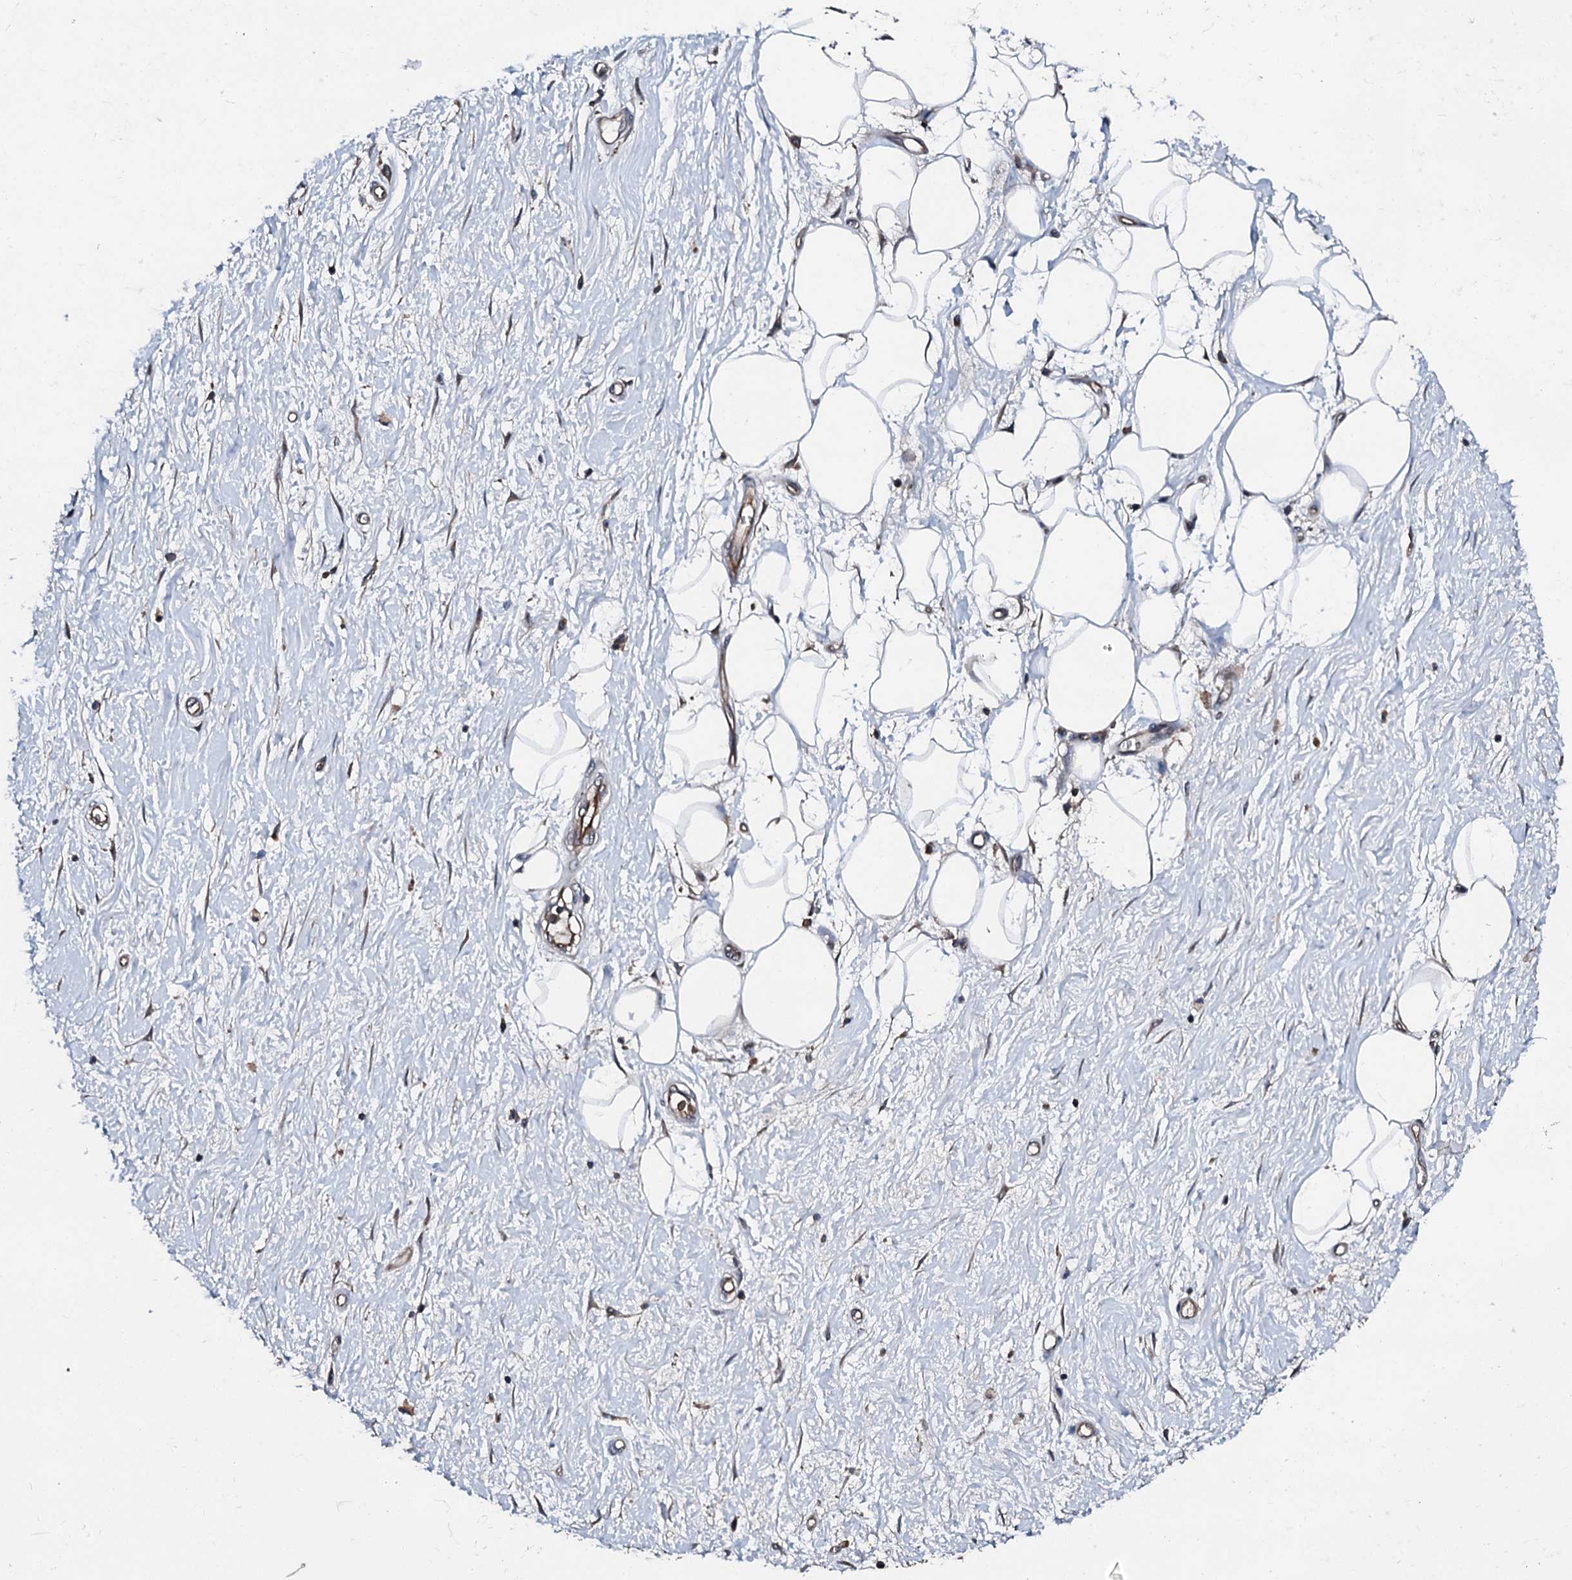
{"staining": {"intensity": "strong", "quantity": "25%-75%", "location": "nuclear"}, "tissue": "adipose tissue", "cell_type": "Adipocytes", "image_type": "normal", "snomed": [{"axis": "morphology", "description": "Normal tissue, NOS"}, {"axis": "morphology", "description": "Adenocarcinoma, NOS"}, {"axis": "topography", "description": "Pancreas"}, {"axis": "topography", "description": "Peripheral nerve tissue"}], "caption": "Unremarkable adipose tissue shows strong nuclear expression in about 25%-75% of adipocytes Using DAB (3,3'-diaminobenzidine) (brown) and hematoxylin (blue) stains, captured at high magnification using brightfield microscopy..", "gene": "FGD4", "patient": {"sex": "male", "age": 59}}